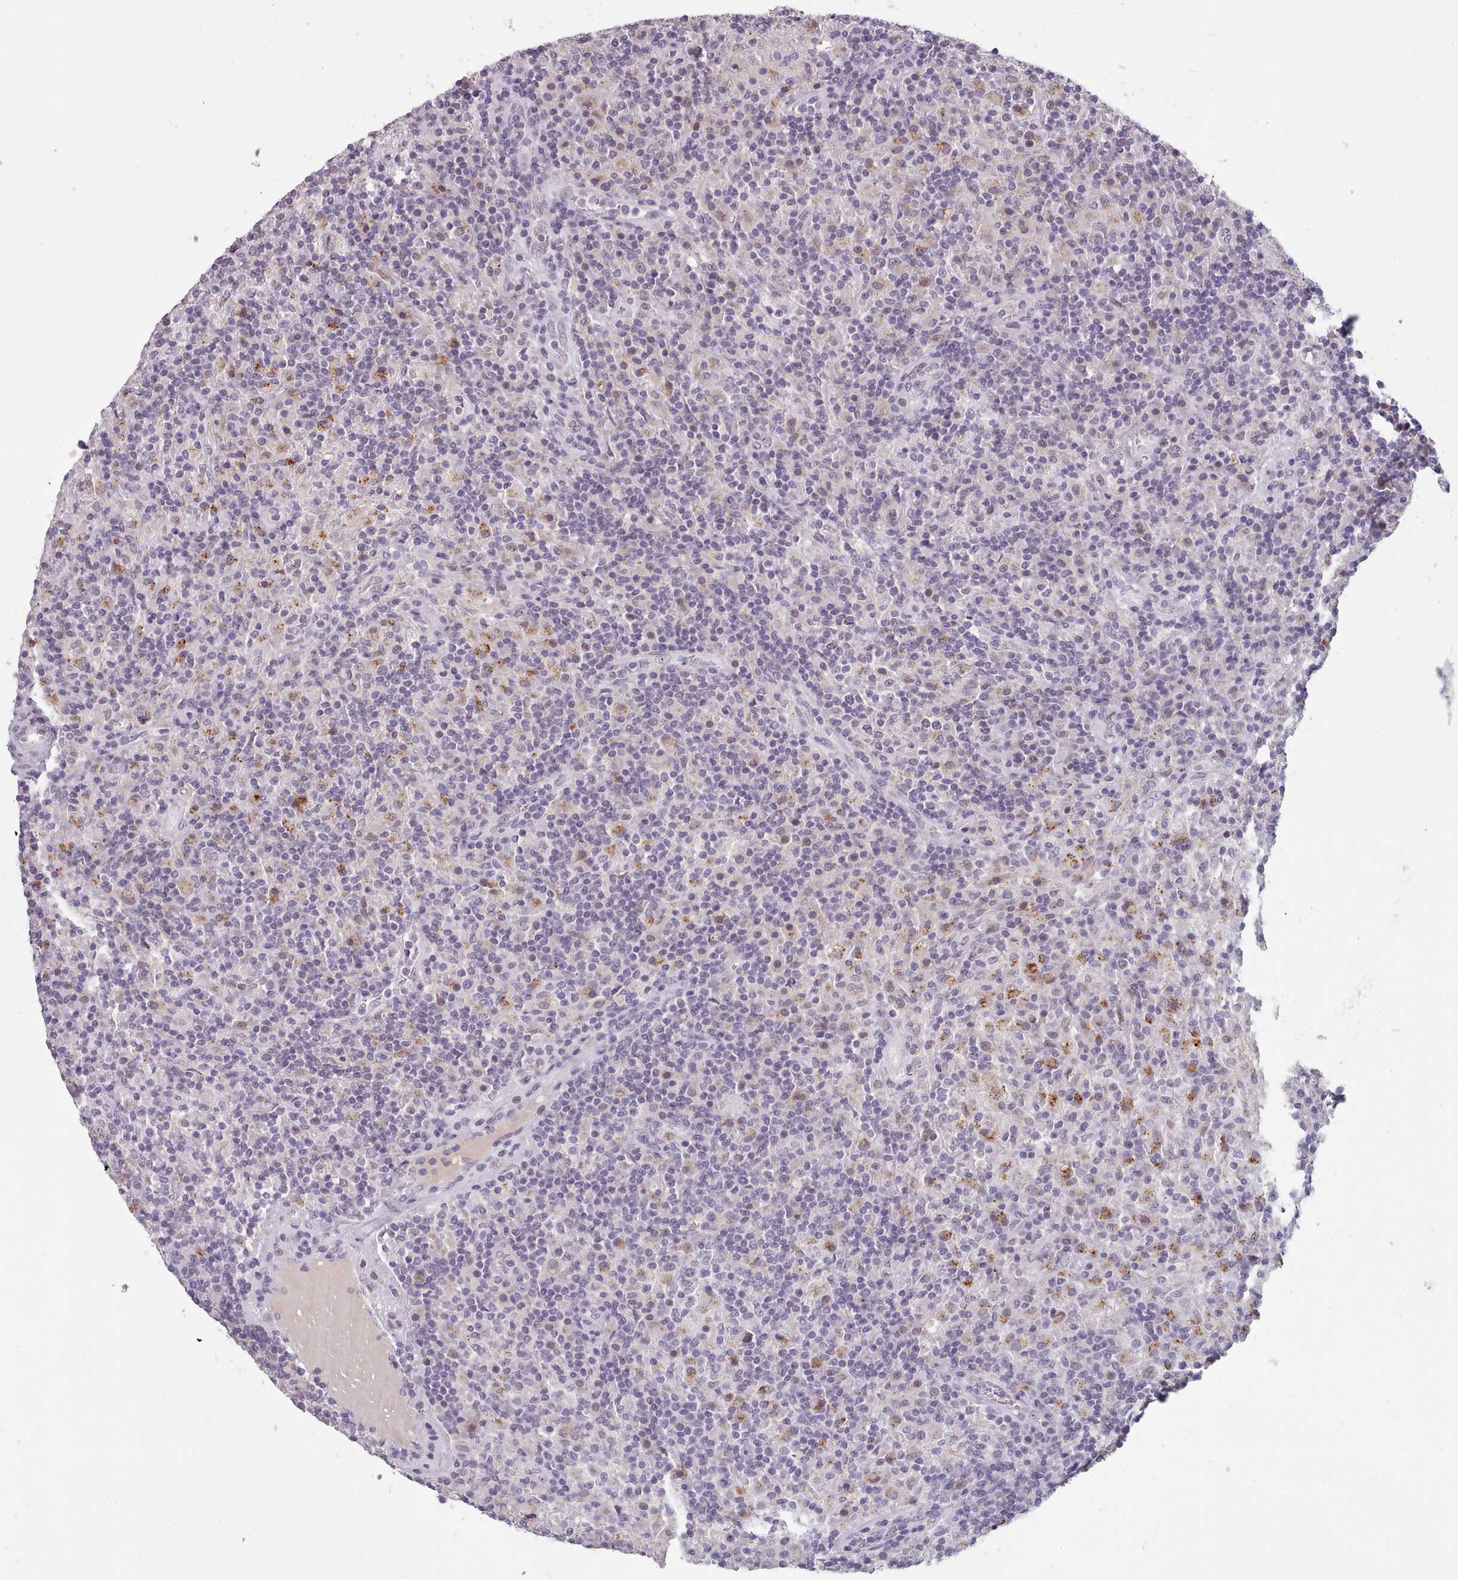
{"staining": {"intensity": "negative", "quantity": "none", "location": "none"}, "tissue": "lymphoma", "cell_type": "Tumor cells", "image_type": "cancer", "snomed": [{"axis": "morphology", "description": "Hodgkin's disease, NOS"}, {"axis": "topography", "description": "Lymph node"}], "caption": "Tumor cells show no significant positivity in Hodgkin's disease.", "gene": "PBX4", "patient": {"sex": "male", "age": 70}}